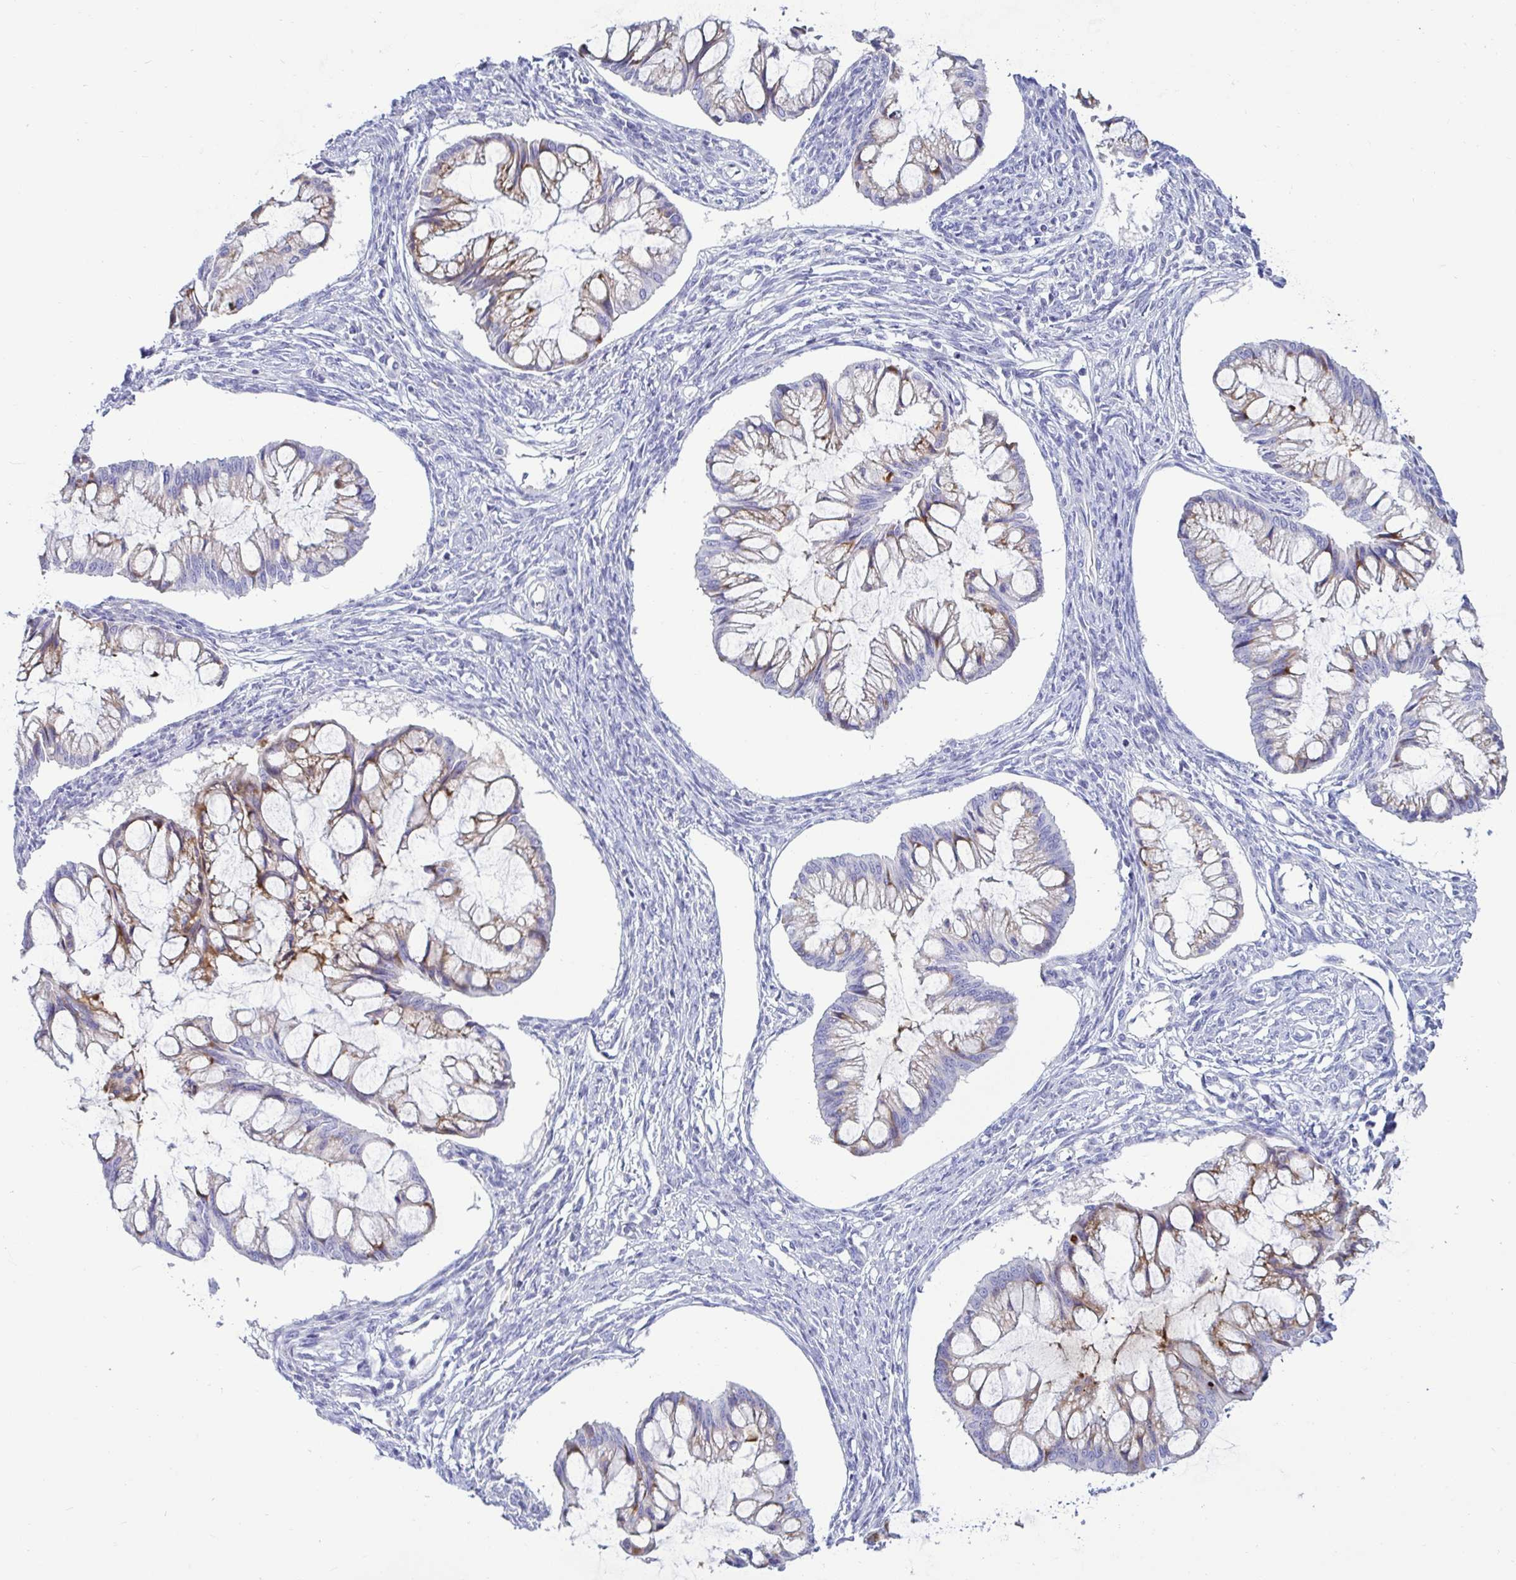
{"staining": {"intensity": "moderate", "quantity": "<25%", "location": "cytoplasmic/membranous"}, "tissue": "ovarian cancer", "cell_type": "Tumor cells", "image_type": "cancer", "snomed": [{"axis": "morphology", "description": "Cystadenocarcinoma, mucinous, NOS"}, {"axis": "topography", "description": "Ovary"}], "caption": "The immunohistochemical stain labels moderate cytoplasmic/membranous expression in tumor cells of ovarian cancer tissue.", "gene": "TFPI2", "patient": {"sex": "female", "age": 73}}